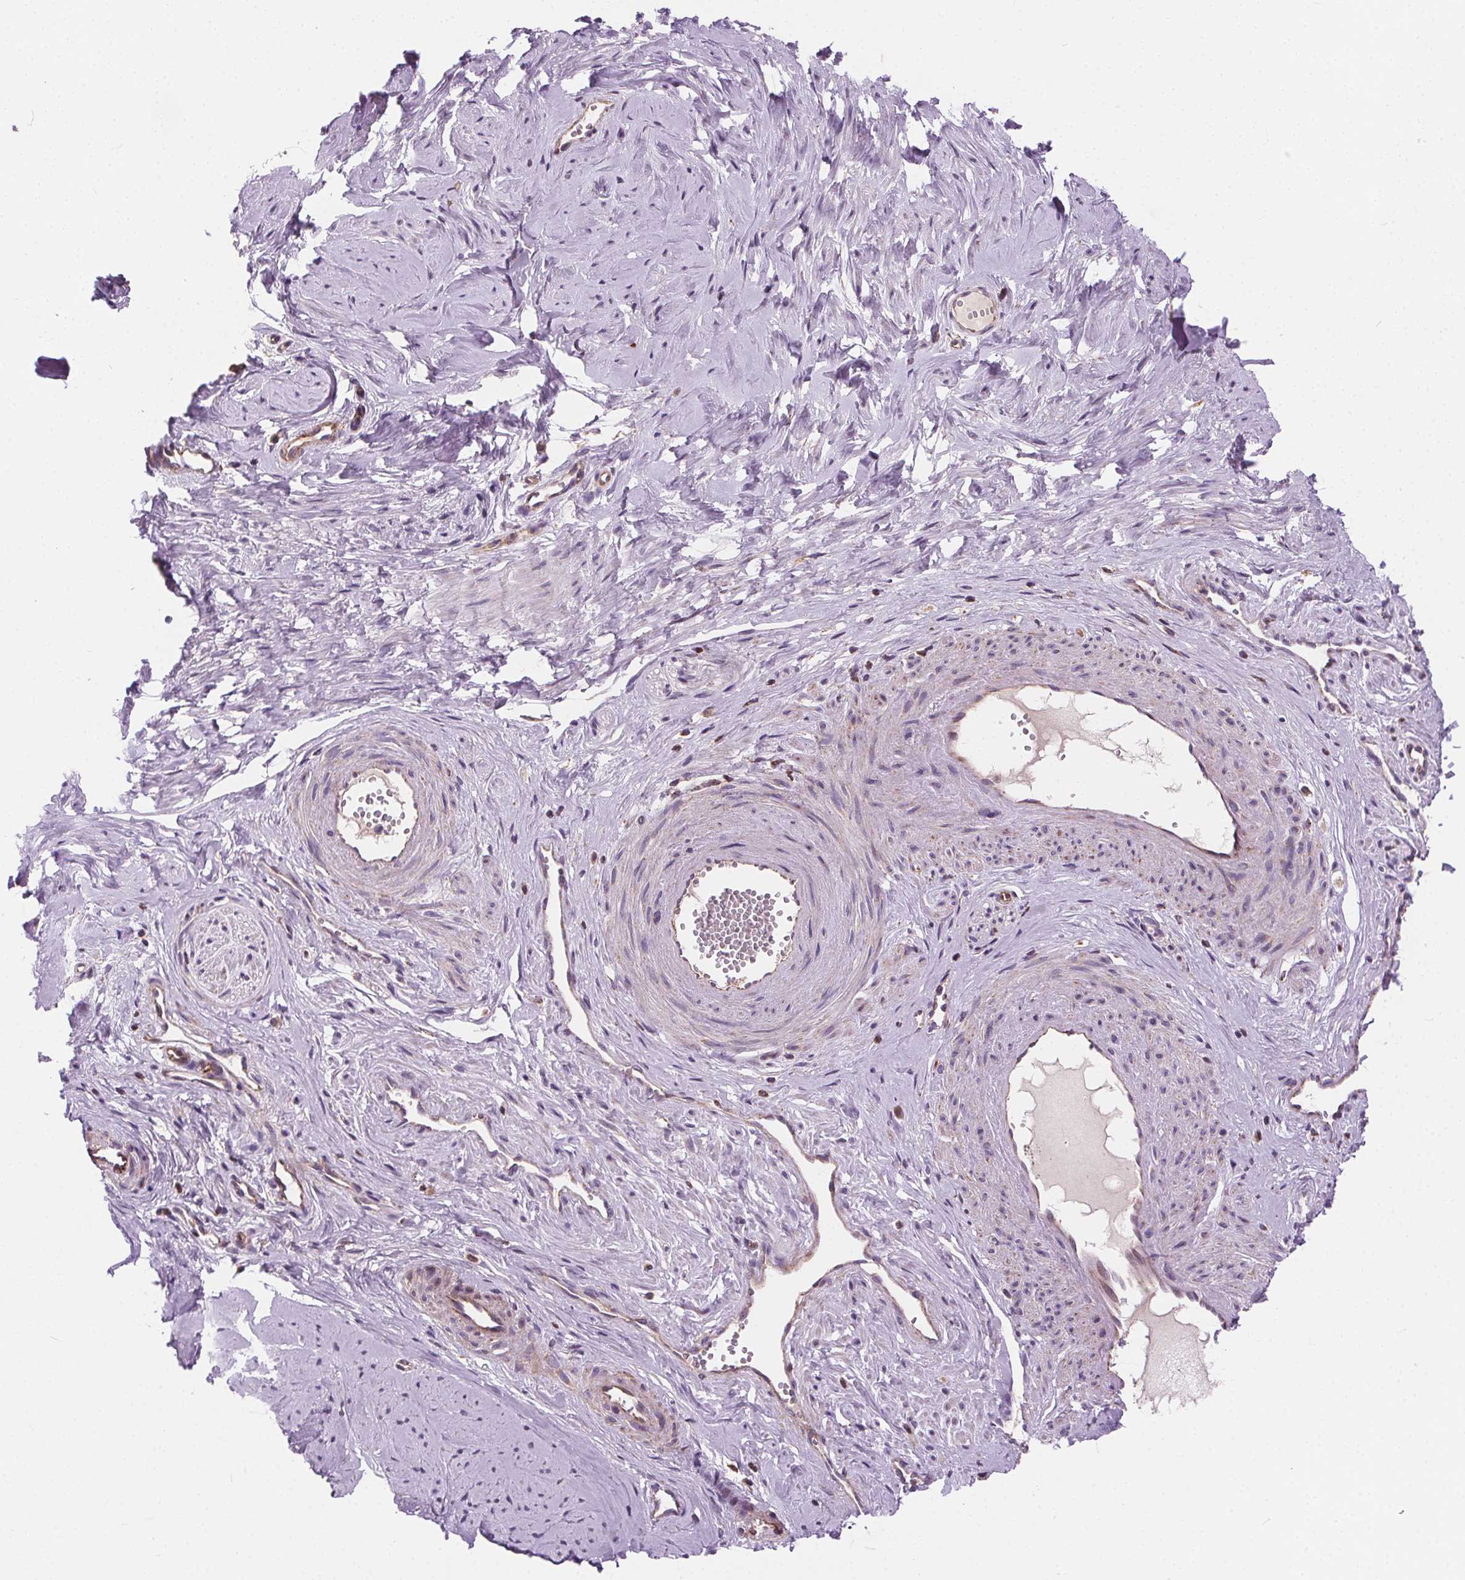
{"staining": {"intensity": "negative", "quantity": "none", "location": "none"}, "tissue": "smooth muscle", "cell_type": "Smooth muscle cells", "image_type": "normal", "snomed": [{"axis": "morphology", "description": "Normal tissue, NOS"}, {"axis": "topography", "description": "Smooth muscle"}], "caption": "A histopathology image of smooth muscle stained for a protein exhibits no brown staining in smooth muscle cells.", "gene": "GOLT1B", "patient": {"sex": "female", "age": 48}}